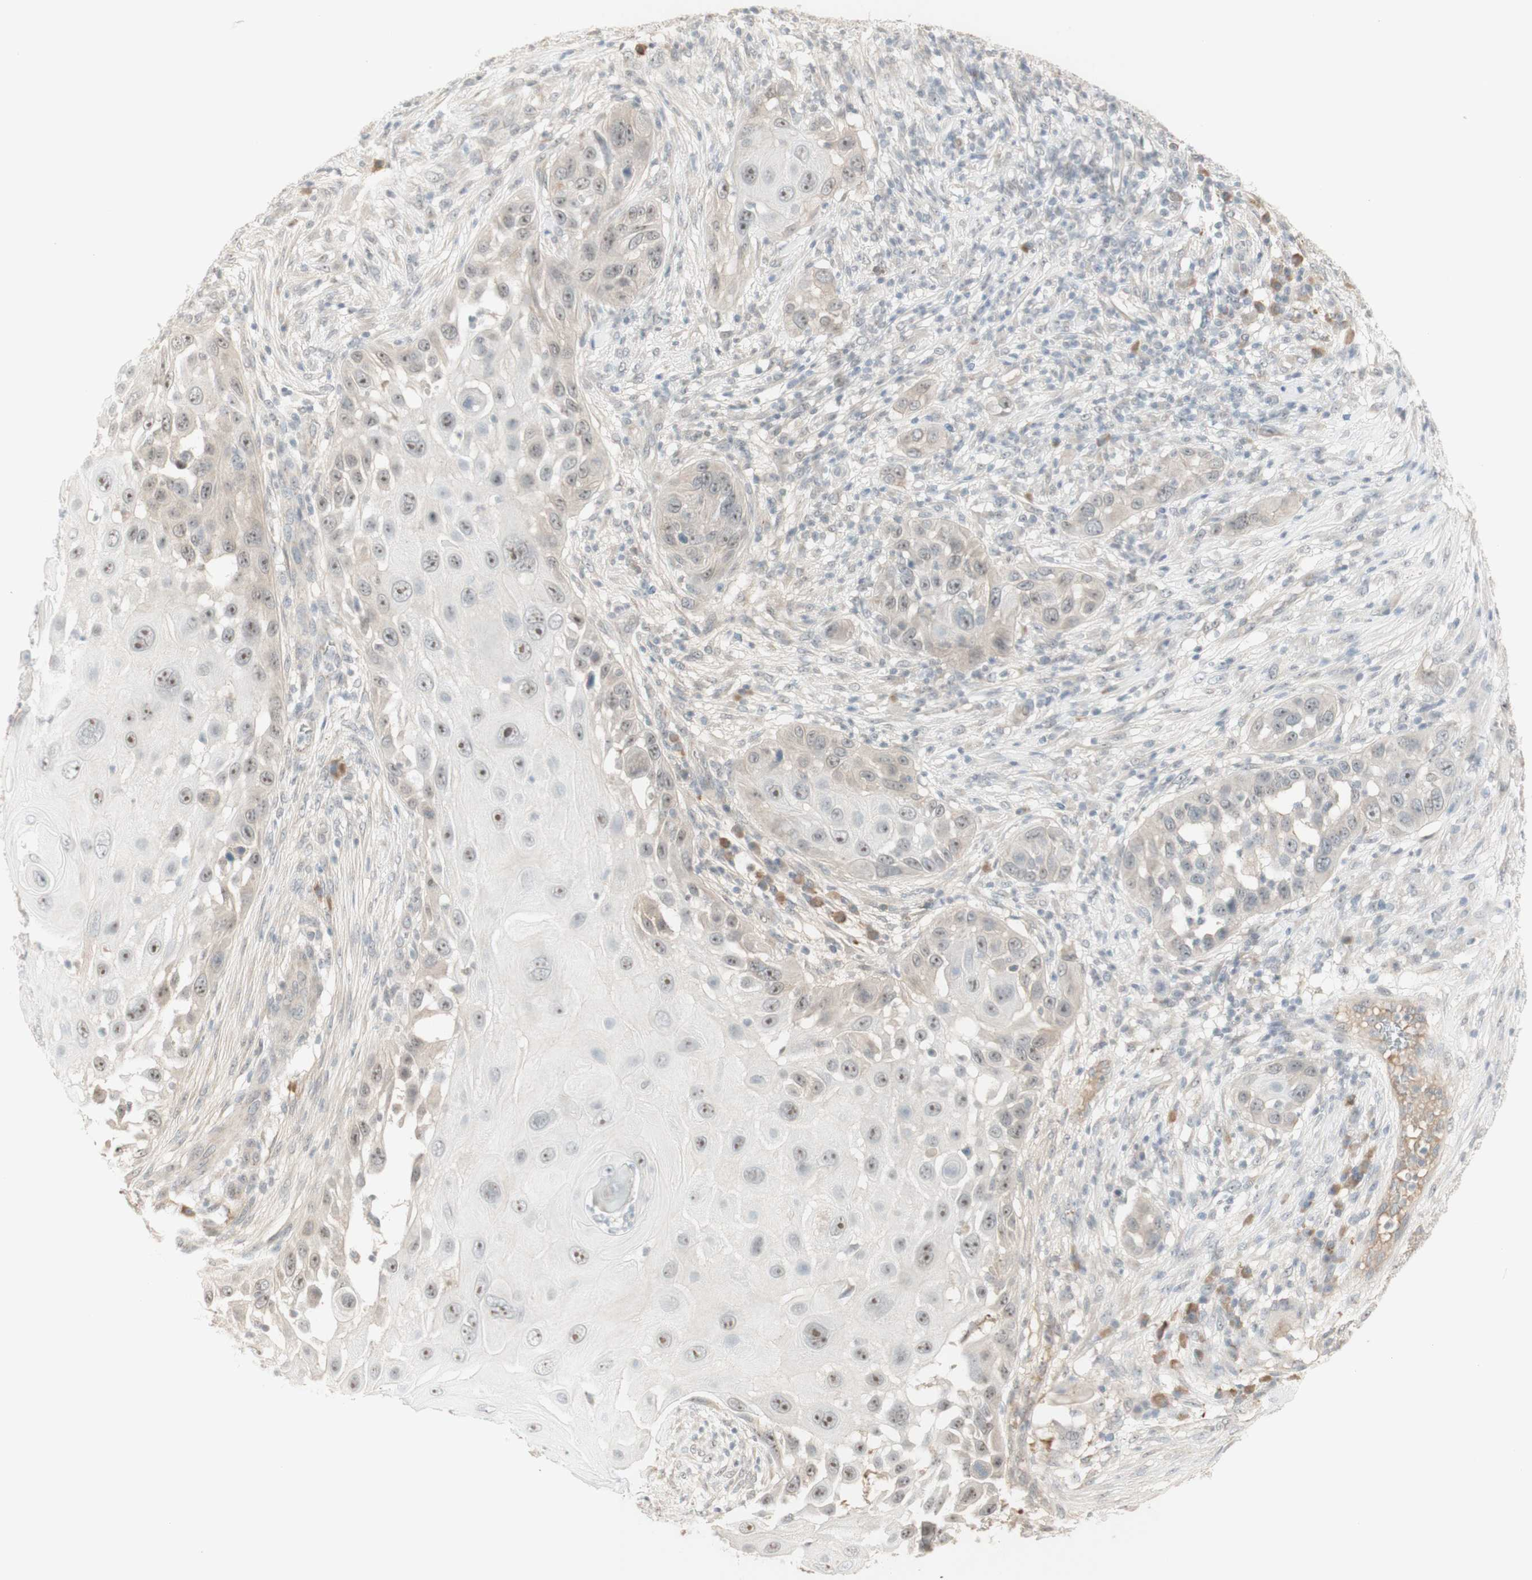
{"staining": {"intensity": "weak", "quantity": ">75%", "location": "cytoplasmic/membranous,nuclear"}, "tissue": "skin cancer", "cell_type": "Tumor cells", "image_type": "cancer", "snomed": [{"axis": "morphology", "description": "Squamous cell carcinoma, NOS"}, {"axis": "topography", "description": "Skin"}], "caption": "Immunohistochemical staining of squamous cell carcinoma (skin) shows low levels of weak cytoplasmic/membranous and nuclear staining in about >75% of tumor cells.", "gene": "PLCD4", "patient": {"sex": "female", "age": 44}}